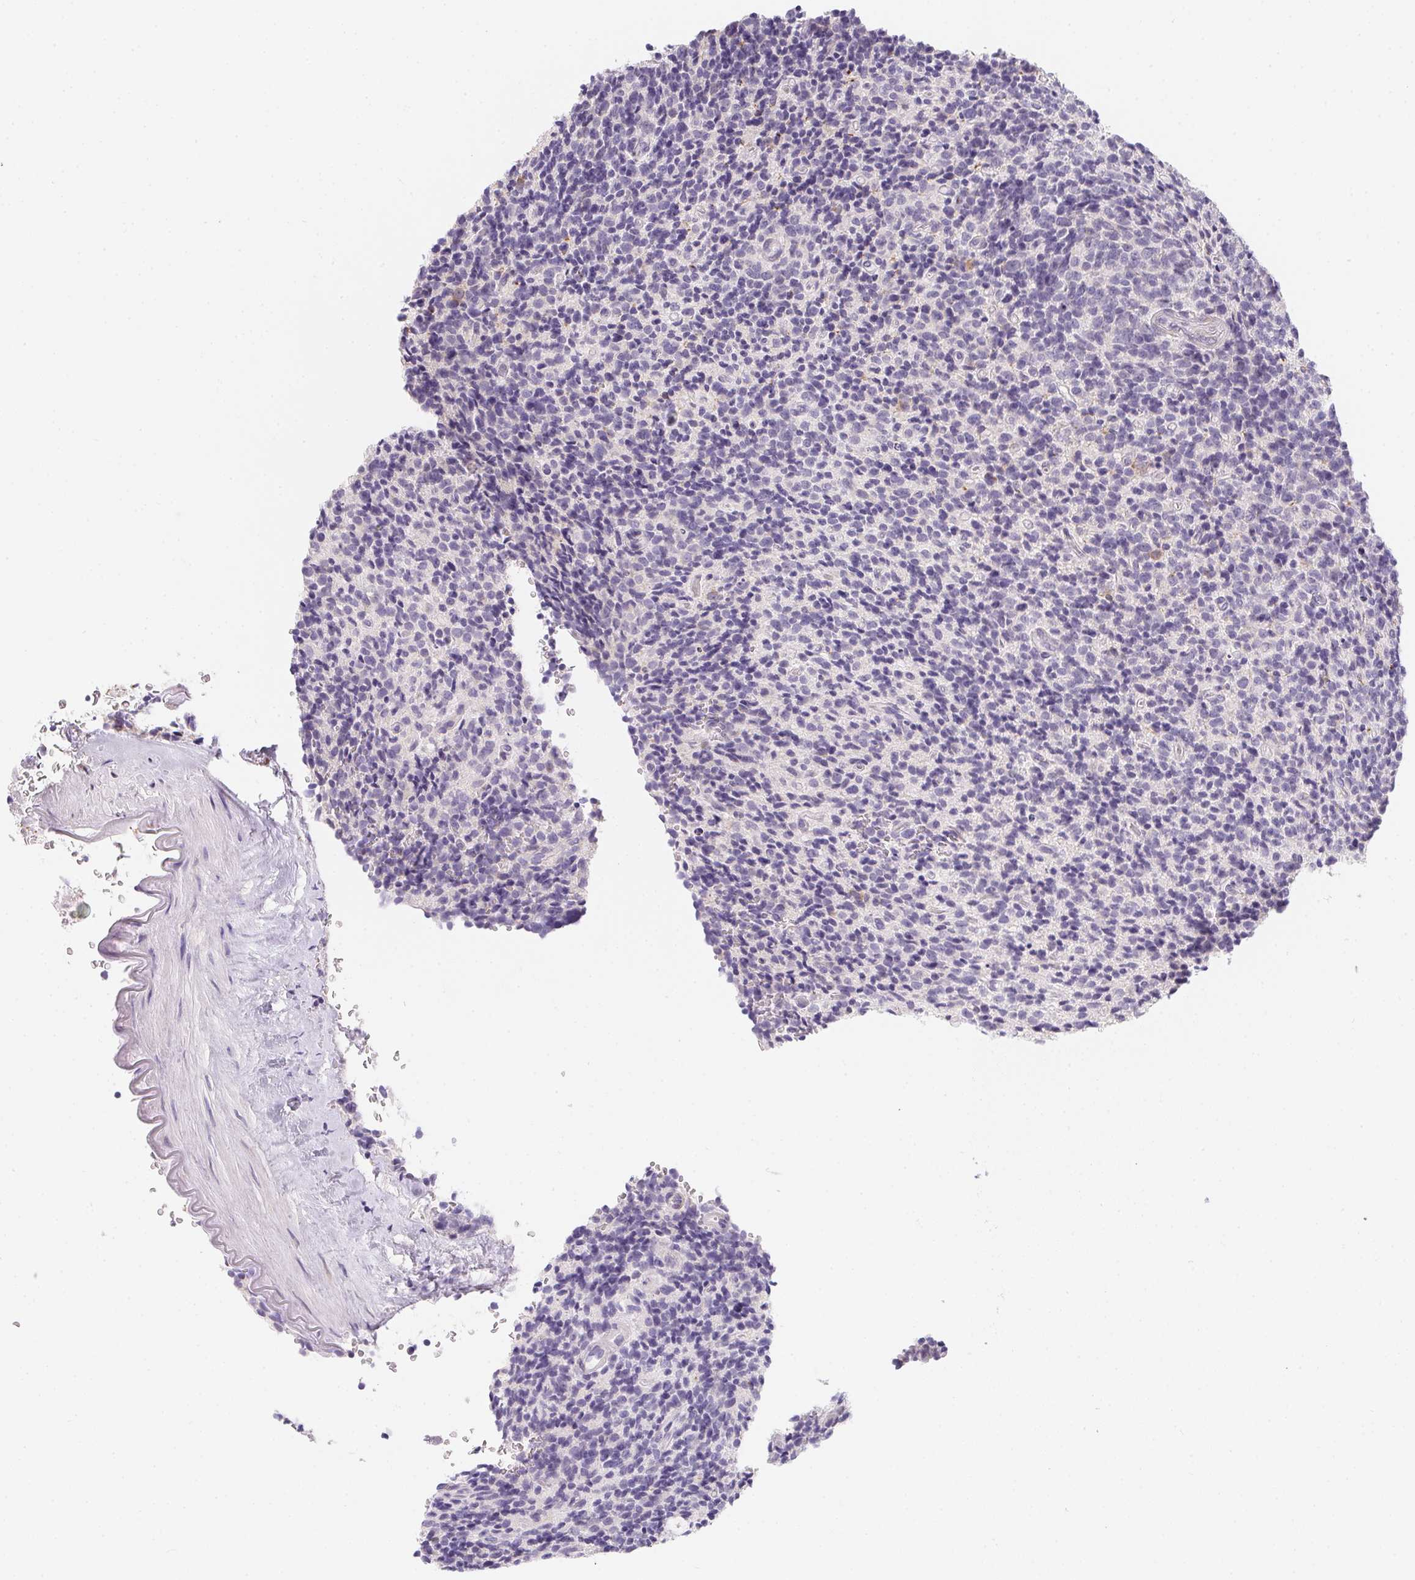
{"staining": {"intensity": "negative", "quantity": "none", "location": "none"}, "tissue": "glioma", "cell_type": "Tumor cells", "image_type": "cancer", "snomed": [{"axis": "morphology", "description": "Glioma, malignant, High grade"}, {"axis": "topography", "description": "Brain"}], "caption": "A high-resolution micrograph shows immunohistochemistry staining of glioma, which demonstrates no significant staining in tumor cells.", "gene": "MAP1A", "patient": {"sex": "male", "age": 76}}